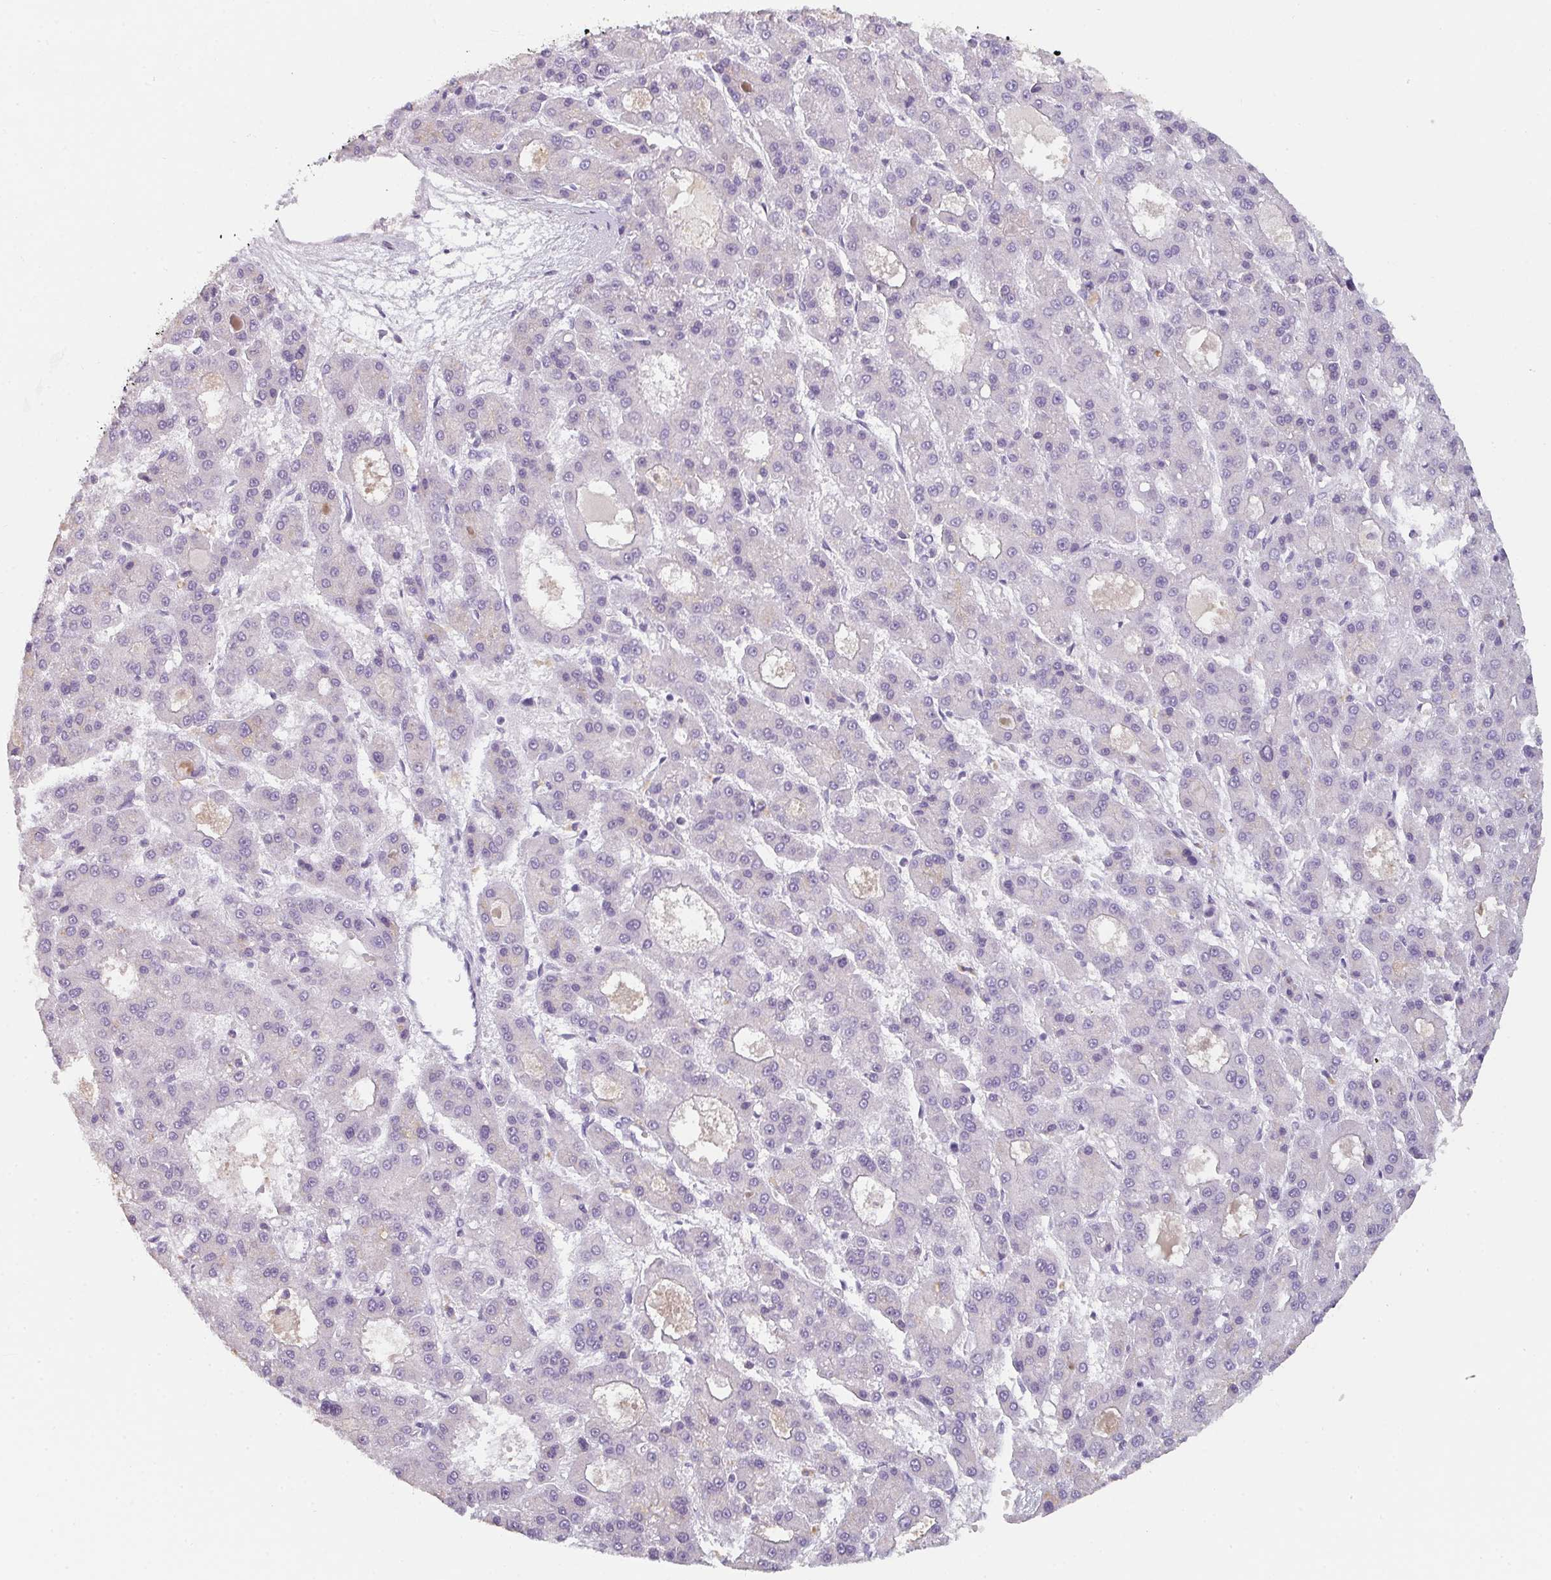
{"staining": {"intensity": "negative", "quantity": "none", "location": "none"}, "tissue": "liver cancer", "cell_type": "Tumor cells", "image_type": "cancer", "snomed": [{"axis": "morphology", "description": "Carcinoma, Hepatocellular, NOS"}, {"axis": "topography", "description": "Liver"}], "caption": "Liver cancer stained for a protein using immunohistochemistry (IHC) reveals no staining tumor cells.", "gene": "C1QTNF8", "patient": {"sex": "male", "age": 70}}